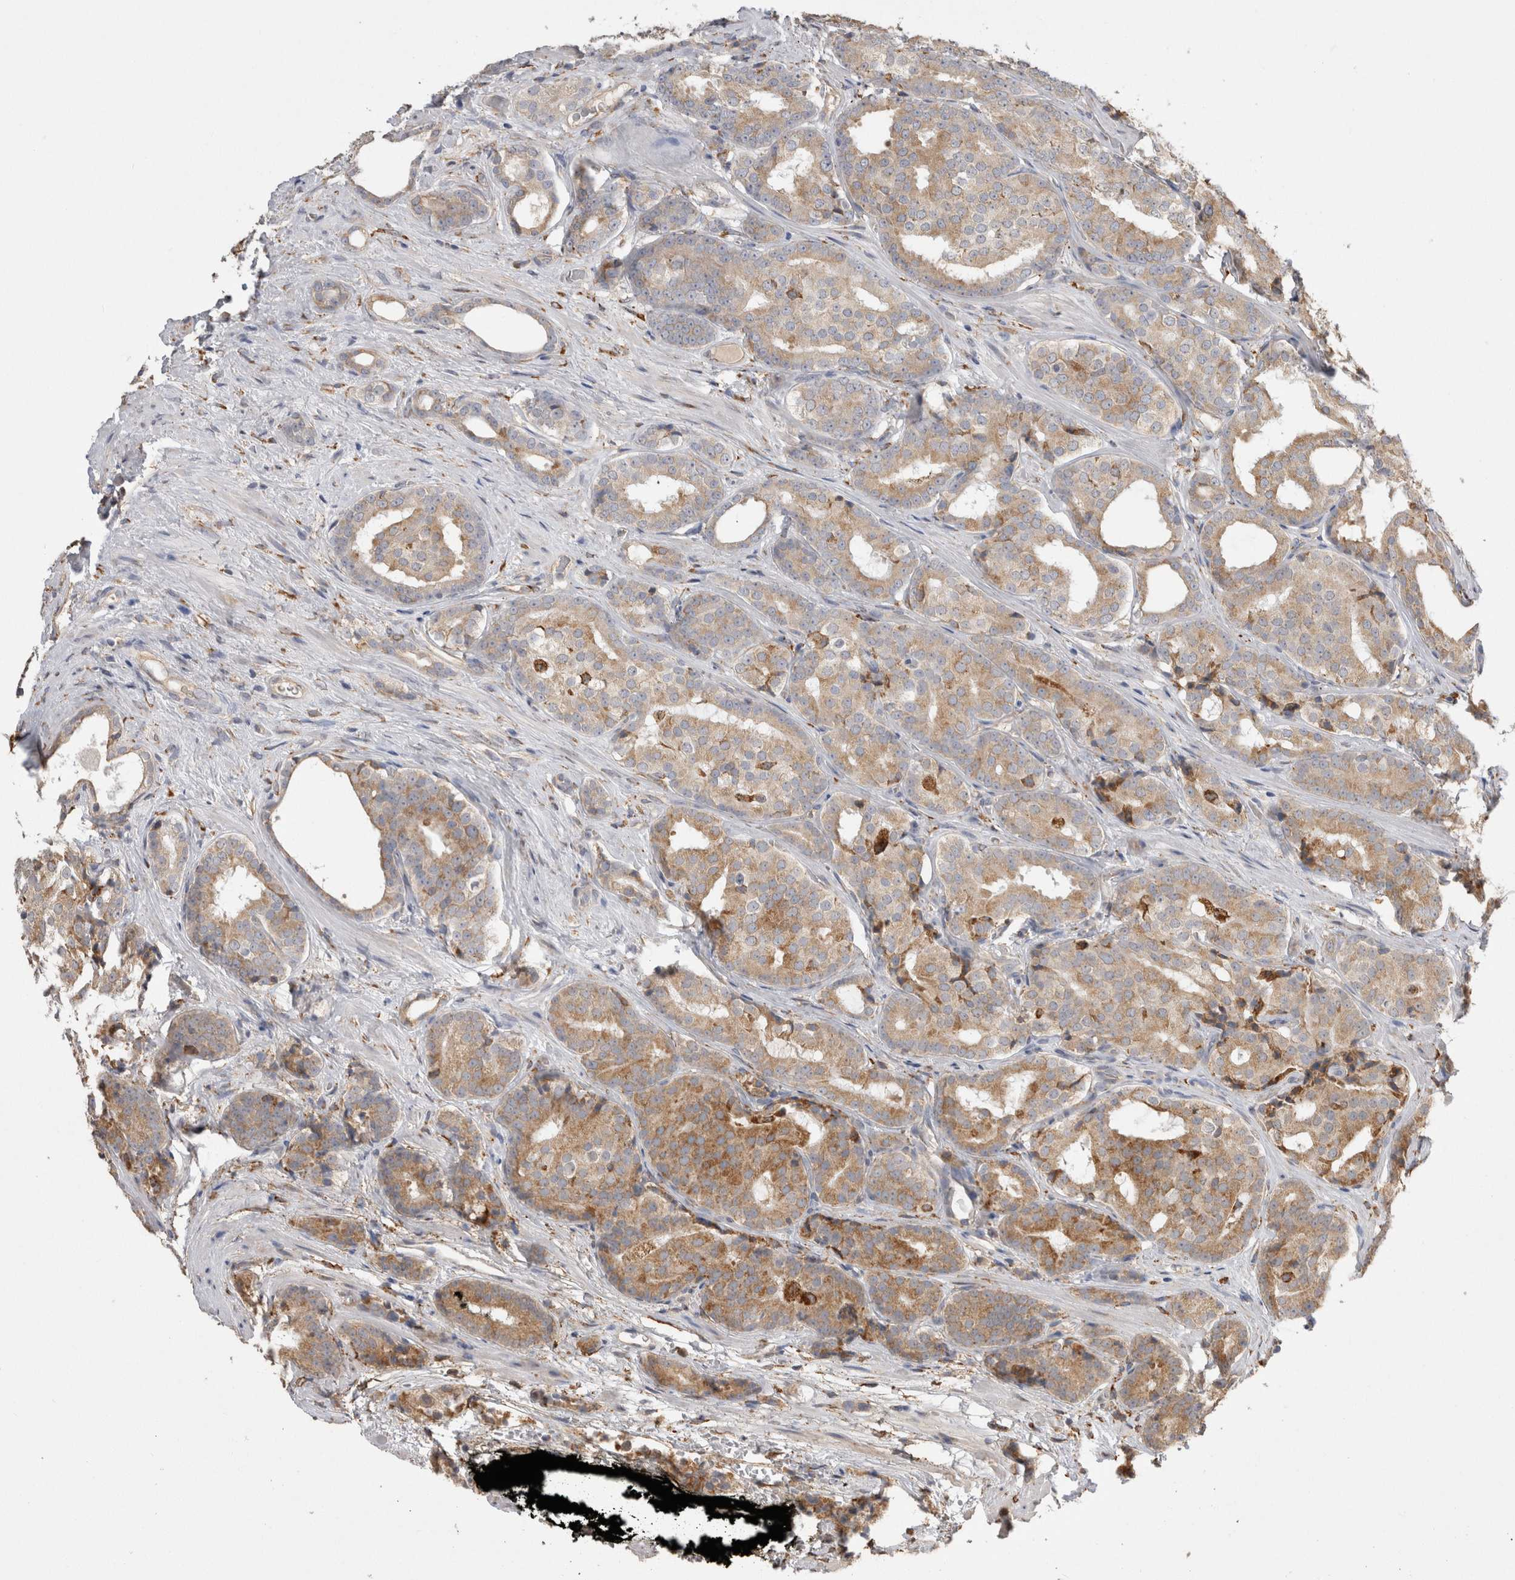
{"staining": {"intensity": "moderate", "quantity": ">75%", "location": "cytoplasmic/membranous"}, "tissue": "prostate cancer", "cell_type": "Tumor cells", "image_type": "cancer", "snomed": [{"axis": "morphology", "description": "Adenocarcinoma, High grade"}, {"axis": "topography", "description": "Prostate"}], "caption": "Protein staining of prostate high-grade adenocarcinoma tissue reveals moderate cytoplasmic/membranous staining in approximately >75% of tumor cells.", "gene": "LRPAP1", "patient": {"sex": "male", "age": 71}}